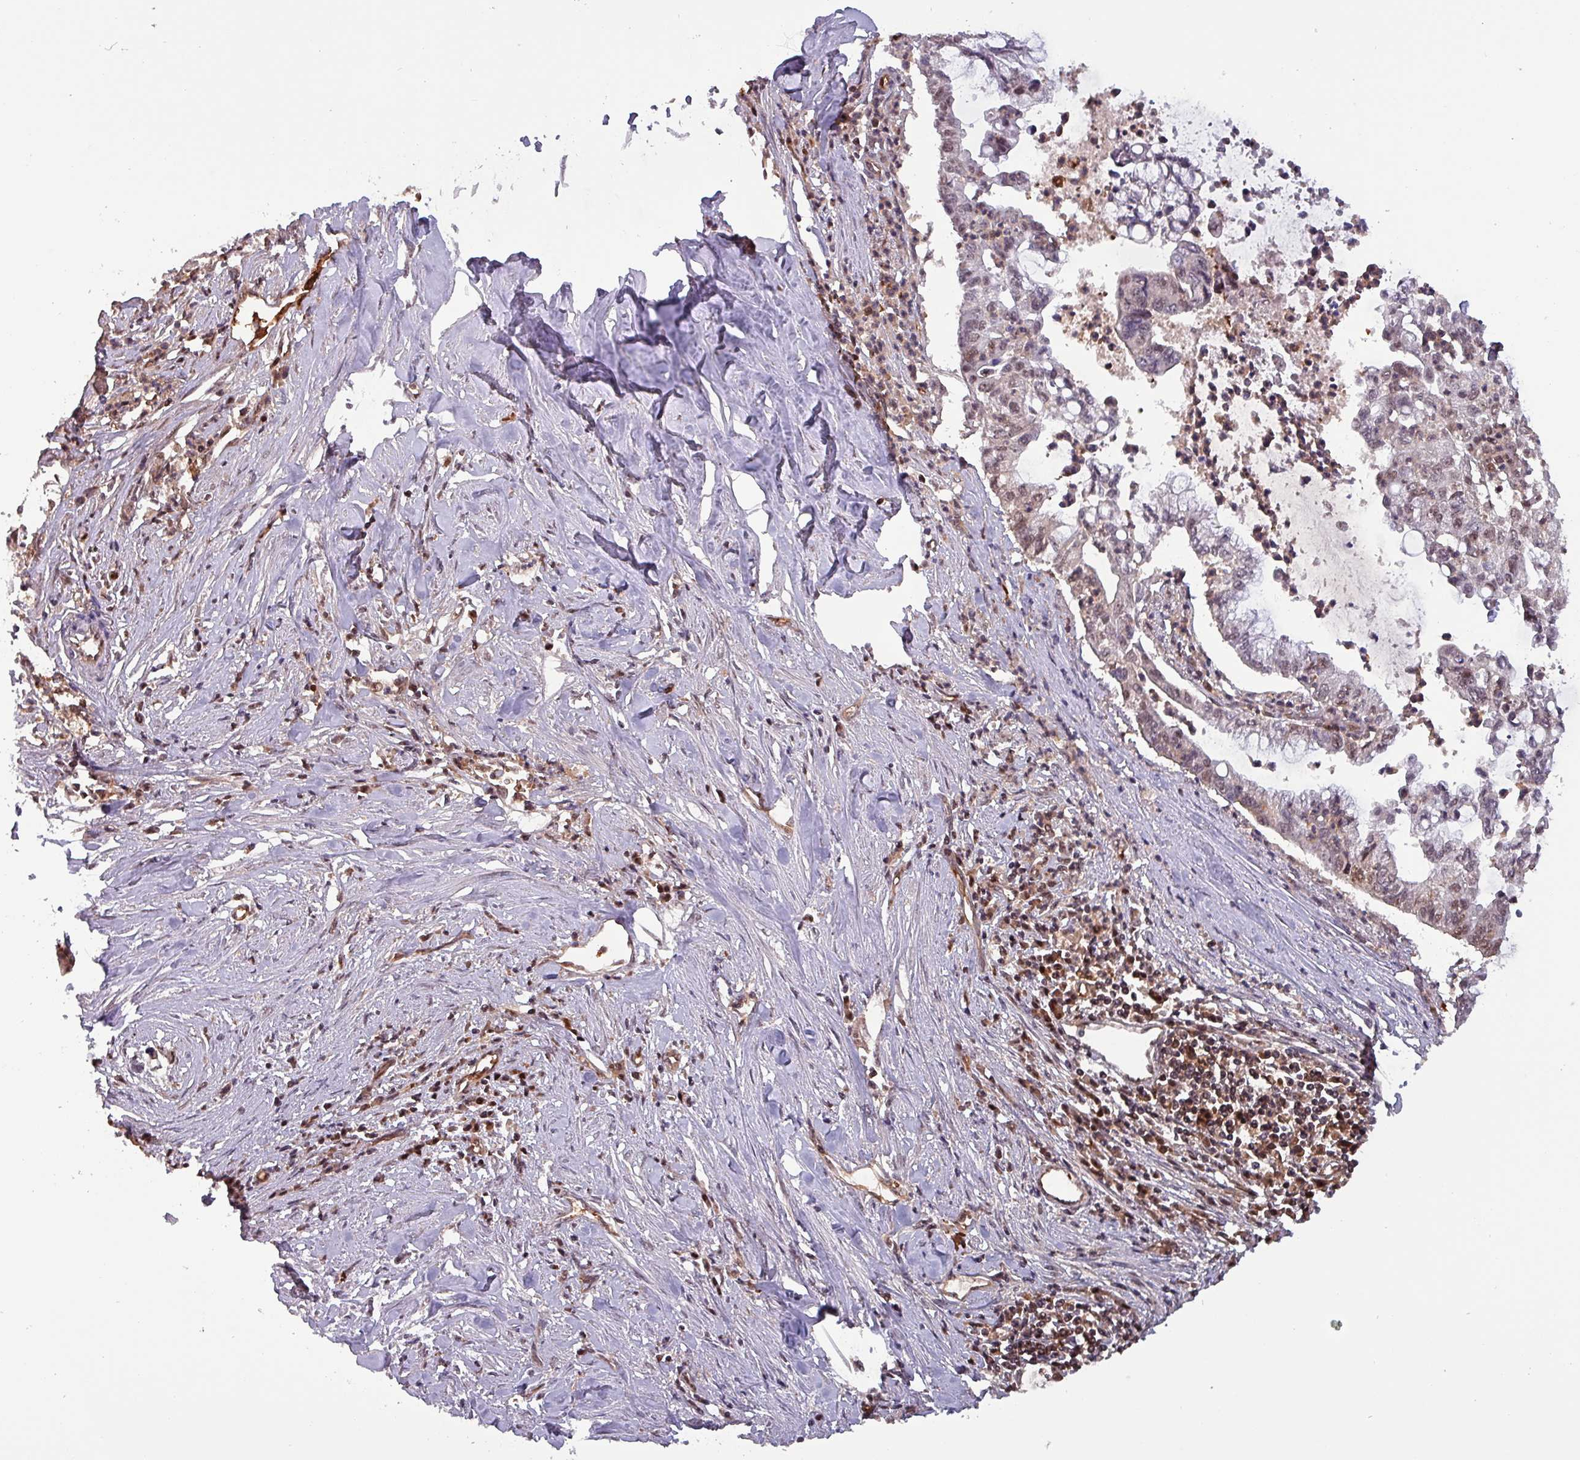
{"staining": {"intensity": "weak", "quantity": "<25%", "location": "cytoplasmic/membranous,nuclear"}, "tissue": "pancreatic cancer", "cell_type": "Tumor cells", "image_type": "cancer", "snomed": [{"axis": "morphology", "description": "Adenocarcinoma, NOS"}, {"axis": "topography", "description": "Pancreas"}], "caption": "An immunohistochemistry (IHC) micrograph of pancreatic cancer is shown. There is no staining in tumor cells of pancreatic cancer. (Brightfield microscopy of DAB (3,3'-diaminobenzidine) IHC at high magnification).", "gene": "PSMB8", "patient": {"sex": "male", "age": 73}}